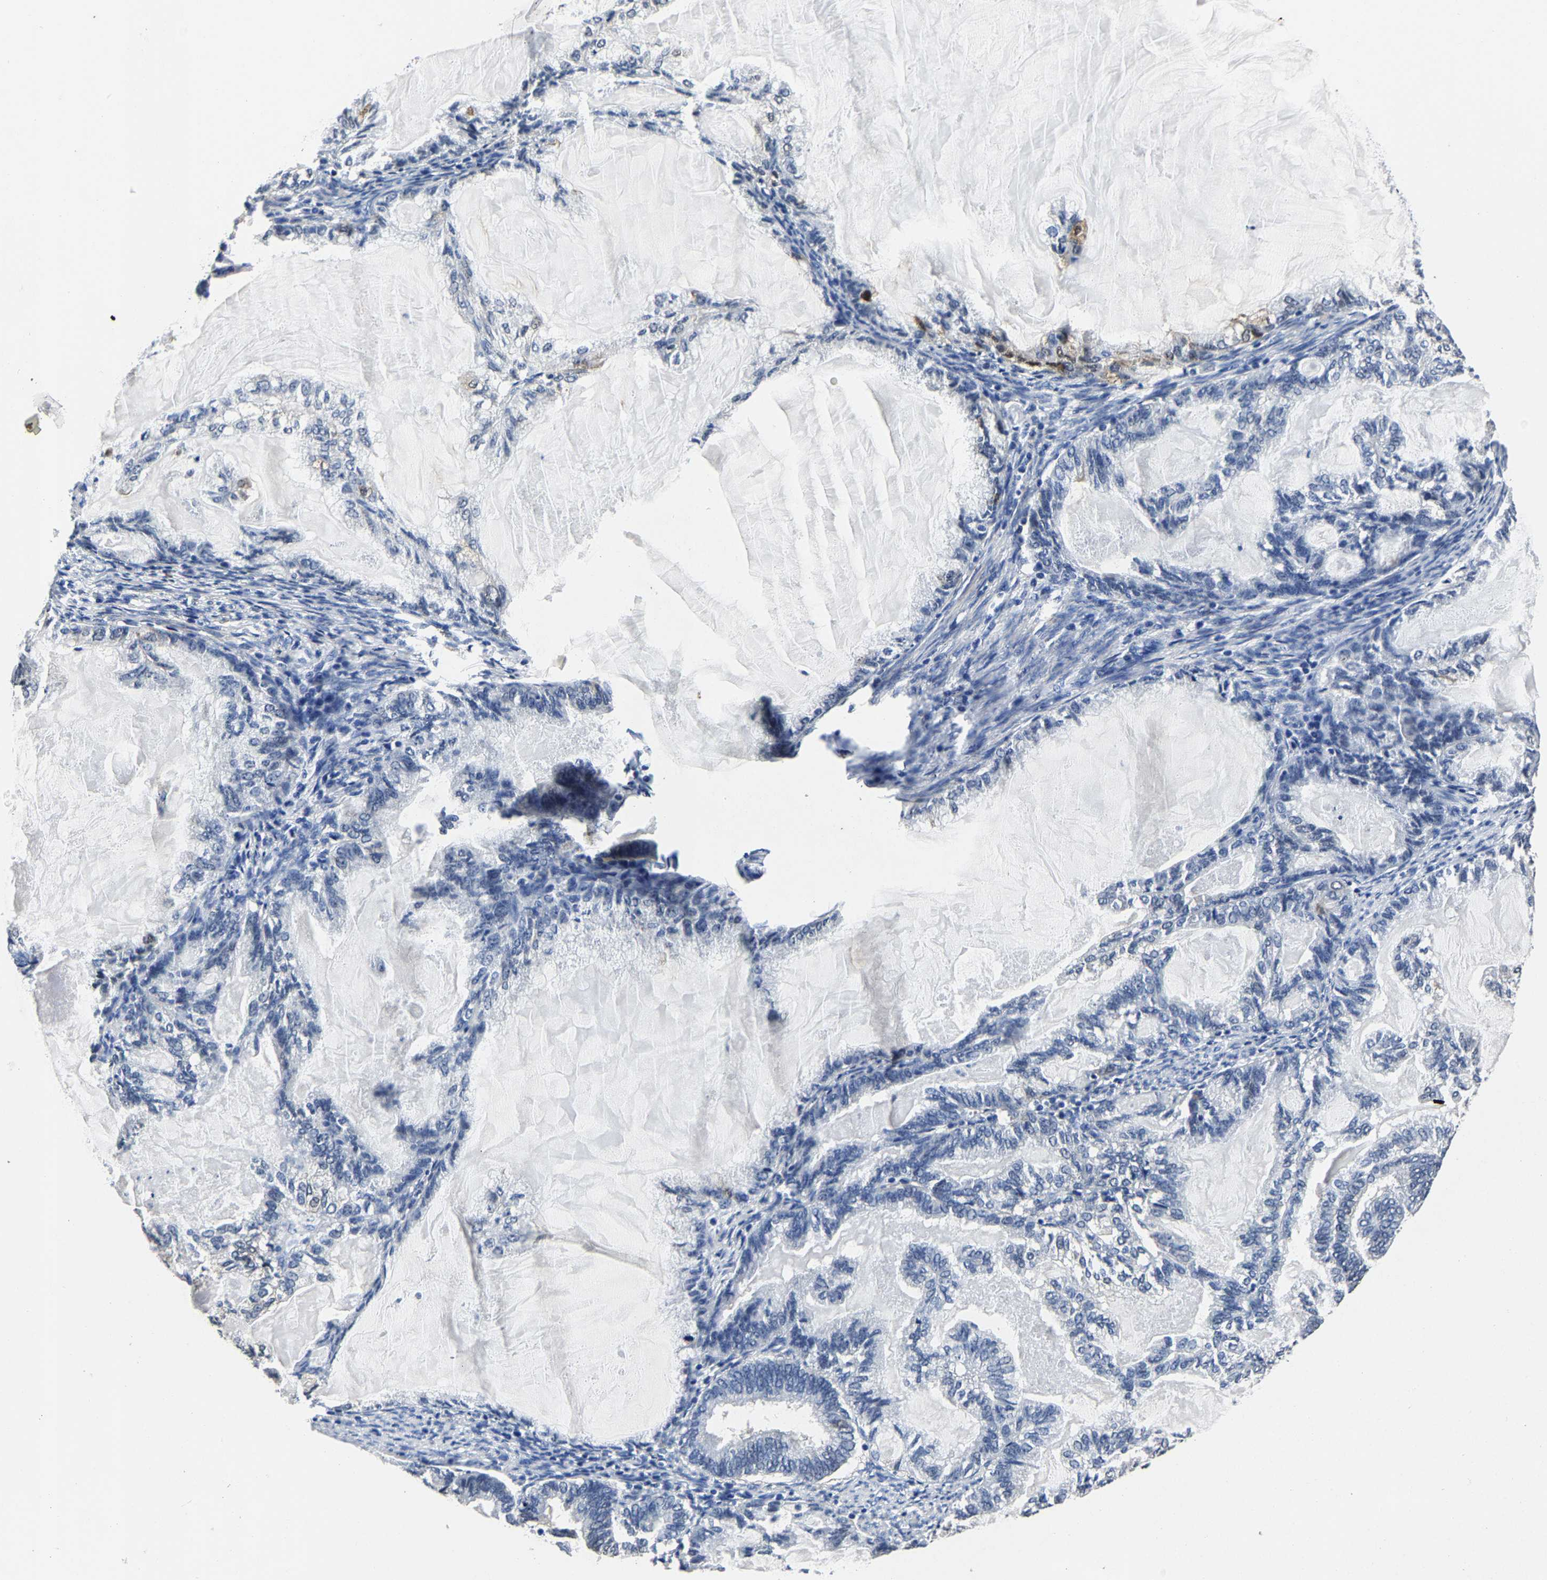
{"staining": {"intensity": "negative", "quantity": "none", "location": "none"}, "tissue": "endometrial cancer", "cell_type": "Tumor cells", "image_type": "cancer", "snomed": [{"axis": "morphology", "description": "Adenocarcinoma, NOS"}, {"axis": "topography", "description": "Endometrium"}], "caption": "A high-resolution histopathology image shows immunohistochemistry staining of endometrial adenocarcinoma, which reveals no significant staining in tumor cells.", "gene": "PSPH", "patient": {"sex": "female", "age": 86}}